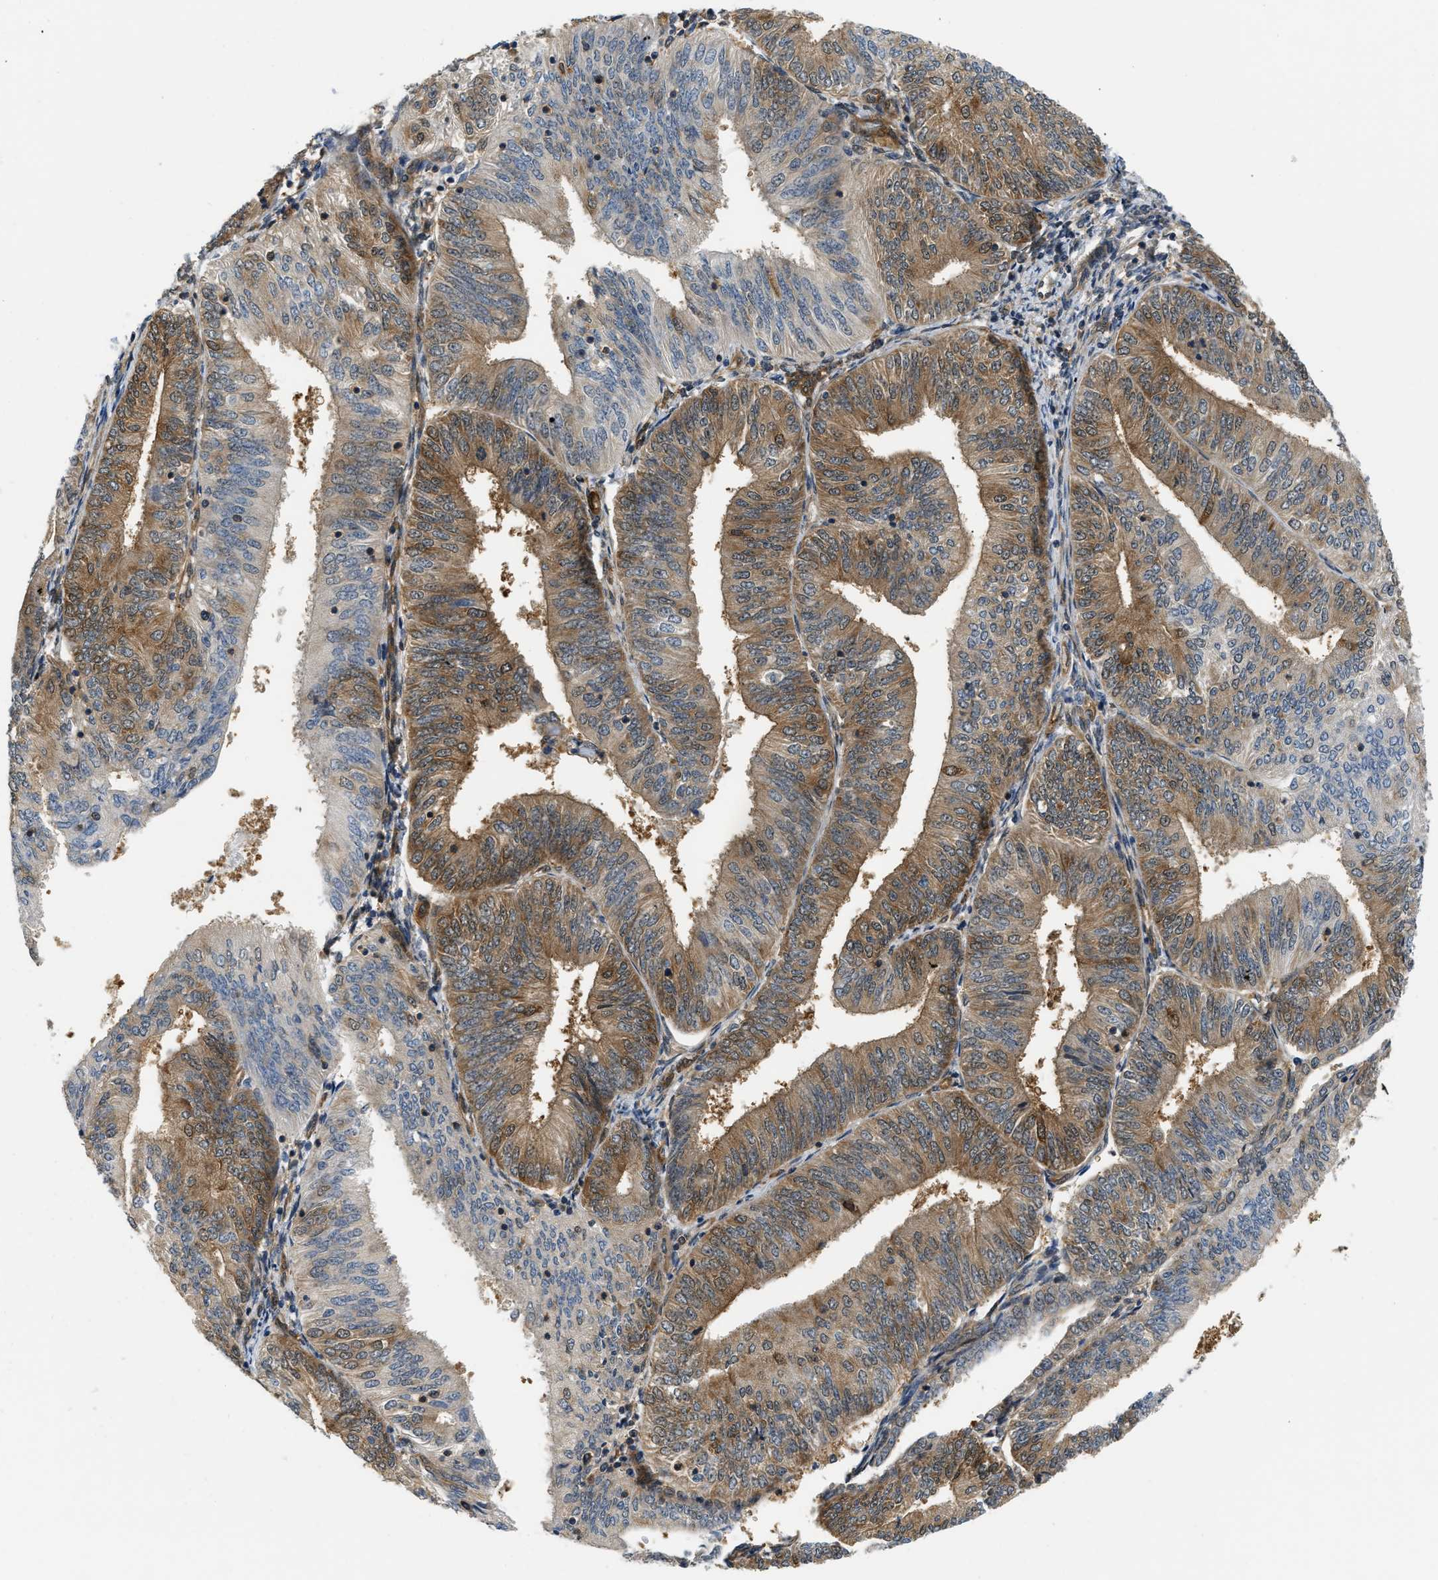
{"staining": {"intensity": "moderate", "quantity": "25%-75%", "location": "cytoplasmic/membranous"}, "tissue": "endometrial cancer", "cell_type": "Tumor cells", "image_type": "cancer", "snomed": [{"axis": "morphology", "description": "Adenocarcinoma, NOS"}, {"axis": "topography", "description": "Endometrium"}], "caption": "Immunohistochemistry histopathology image of neoplastic tissue: human endometrial adenocarcinoma stained using immunohistochemistry displays medium levels of moderate protein expression localized specifically in the cytoplasmic/membranous of tumor cells, appearing as a cytoplasmic/membranous brown color.", "gene": "EIF4EBP2", "patient": {"sex": "female", "age": 58}}